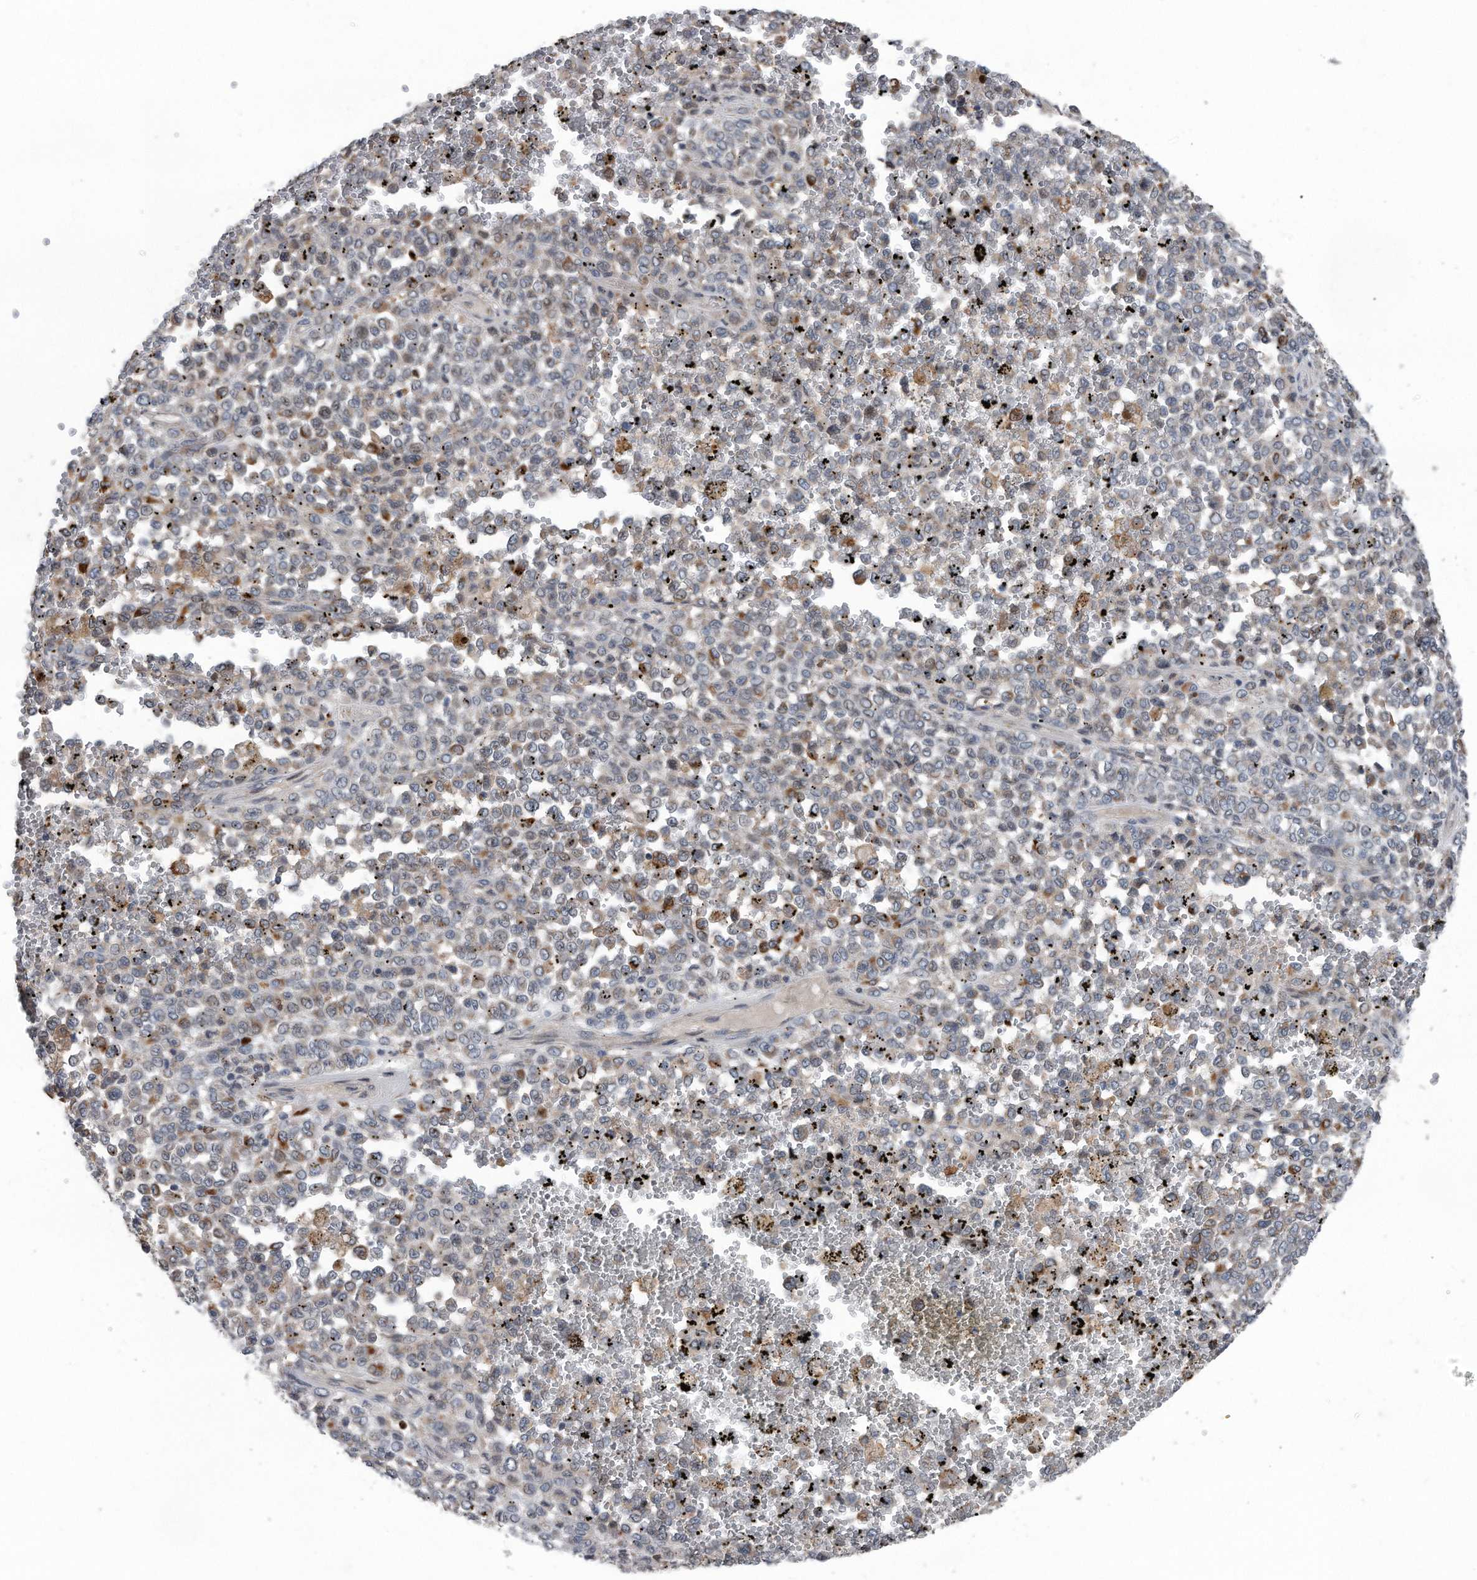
{"staining": {"intensity": "moderate", "quantity": "<25%", "location": "cytoplasmic/membranous"}, "tissue": "melanoma", "cell_type": "Tumor cells", "image_type": "cancer", "snomed": [{"axis": "morphology", "description": "Malignant melanoma, Metastatic site"}, {"axis": "topography", "description": "Pancreas"}], "caption": "About <25% of tumor cells in human melanoma demonstrate moderate cytoplasmic/membranous protein expression as visualized by brown immunohistochemical staining.", "gene": "DST", "patient": {"sex": "female", "age": 30}}